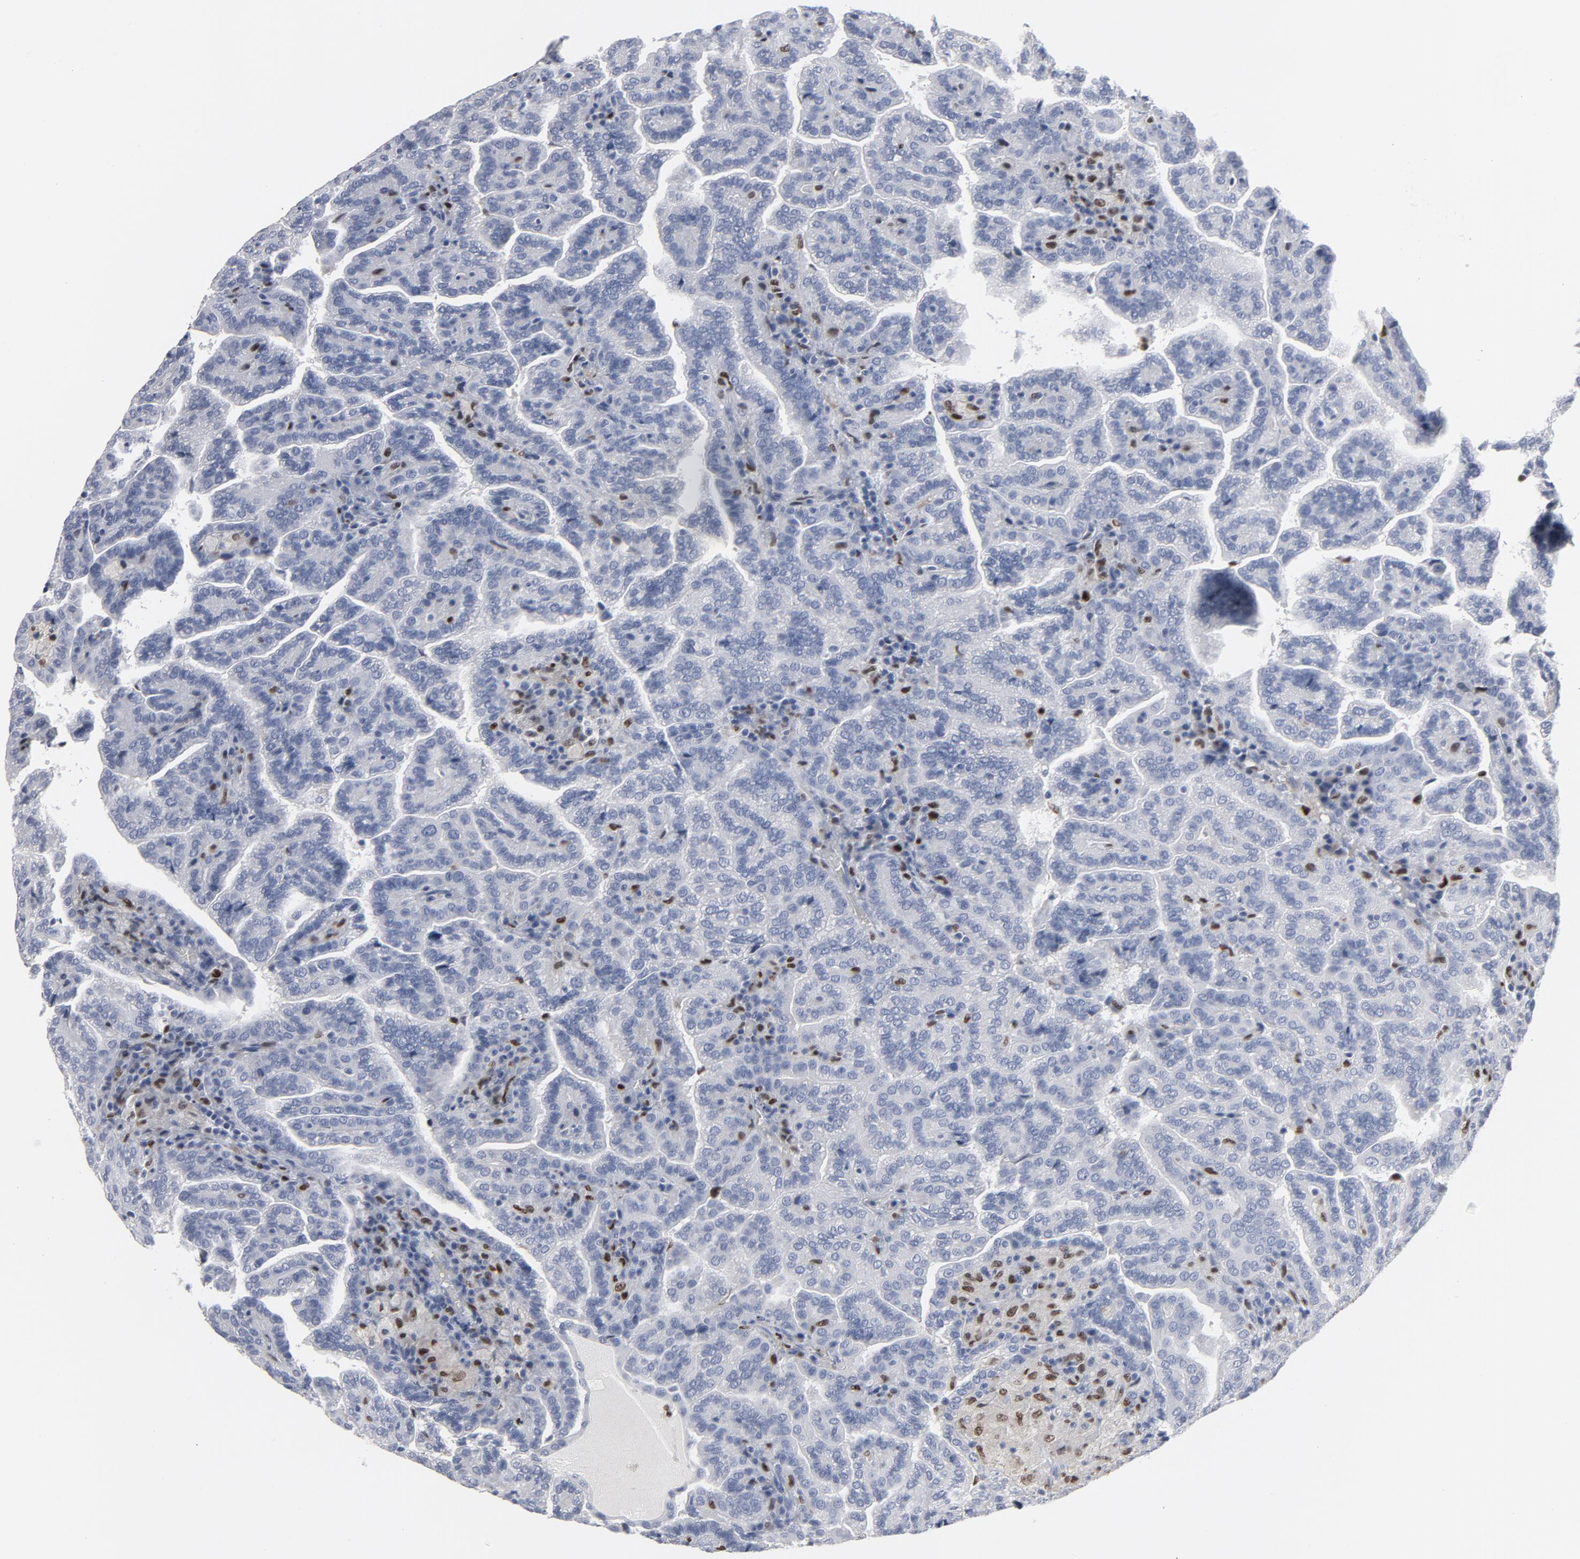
{"staining": {"intensity": "negative", "quantity": "none", "location": "none"}, "tissue": "renal cancer", "cell_type": "Tumor cells", "image_type": "cancer", "snomed": [{"axis": "morphology", "description": "Adenocarcinoma, NOS"}, {"axis": "topography", "description": "Kidney"}], "caption": "Immunohistochemistry (IHC) micrograph of human renal cancer stained for a protein (brown), which reveals no positivity in tumor cells.", "gene": "SPI1", "patient": {"sex": "male", "age": 61}}